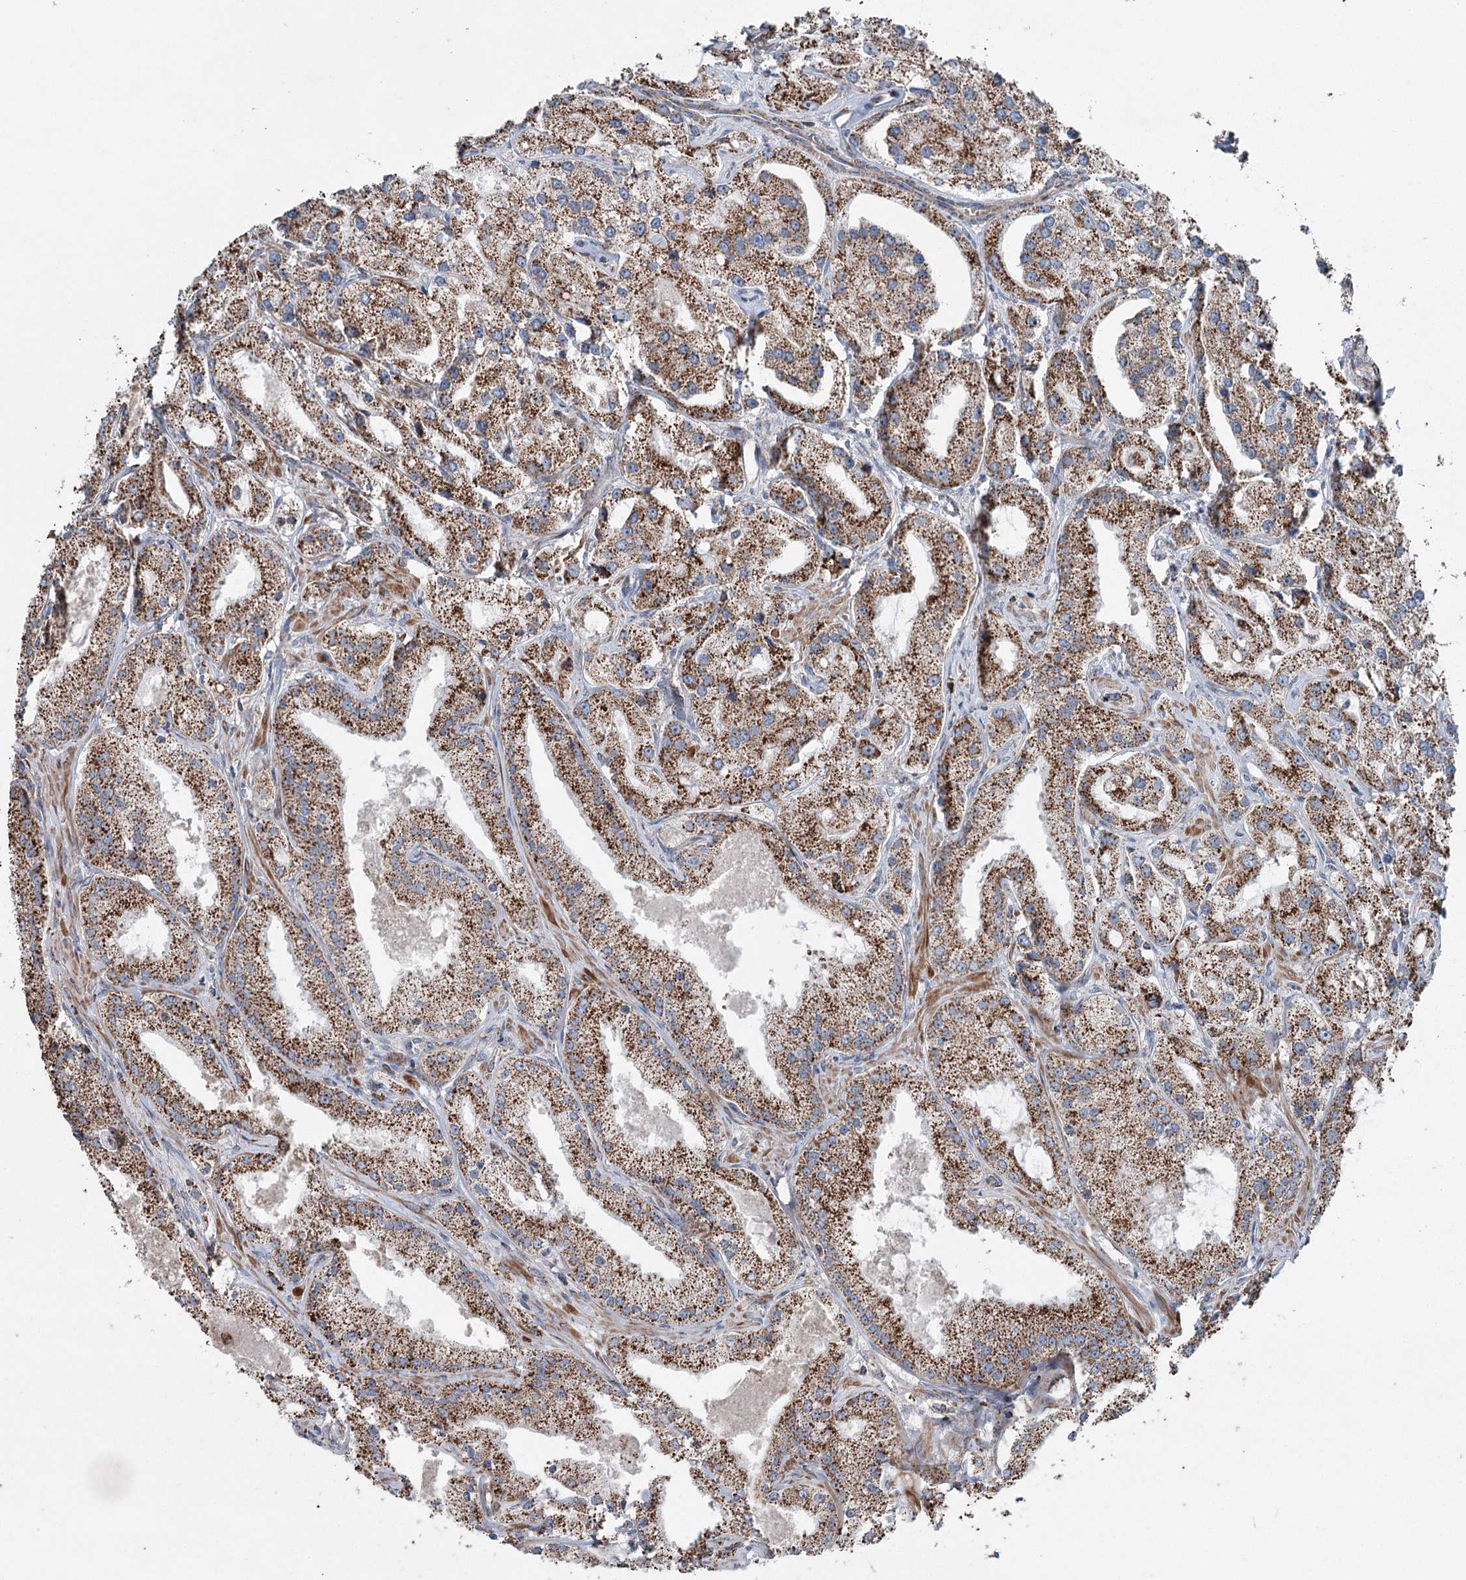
{"staining": {"intensity": "strong", "quantity": ">75%", "location": "cytoplasmic/membranous"}, "tissue": "prostate cancer", "cell_type": "Tumor cells", "image_type": "cancer", "snomed": [{"axis": "morphology", "description": "Adenocarcinoma, Low grade"}, {"axis": "topography", "description": "Prostate"}], "caption": "Immunohistochemistry (IHC) of prostate cancer demonstrates high levels of strong cytoplasmic/membranous staining in about >75% of tumor cells. Using DAB (brown) and hematoxylin (blue) stains, captured at high magnification using brightfield microscopy.", "gene": "UCN3", "patient": {"sex": "male", "age": 69}}